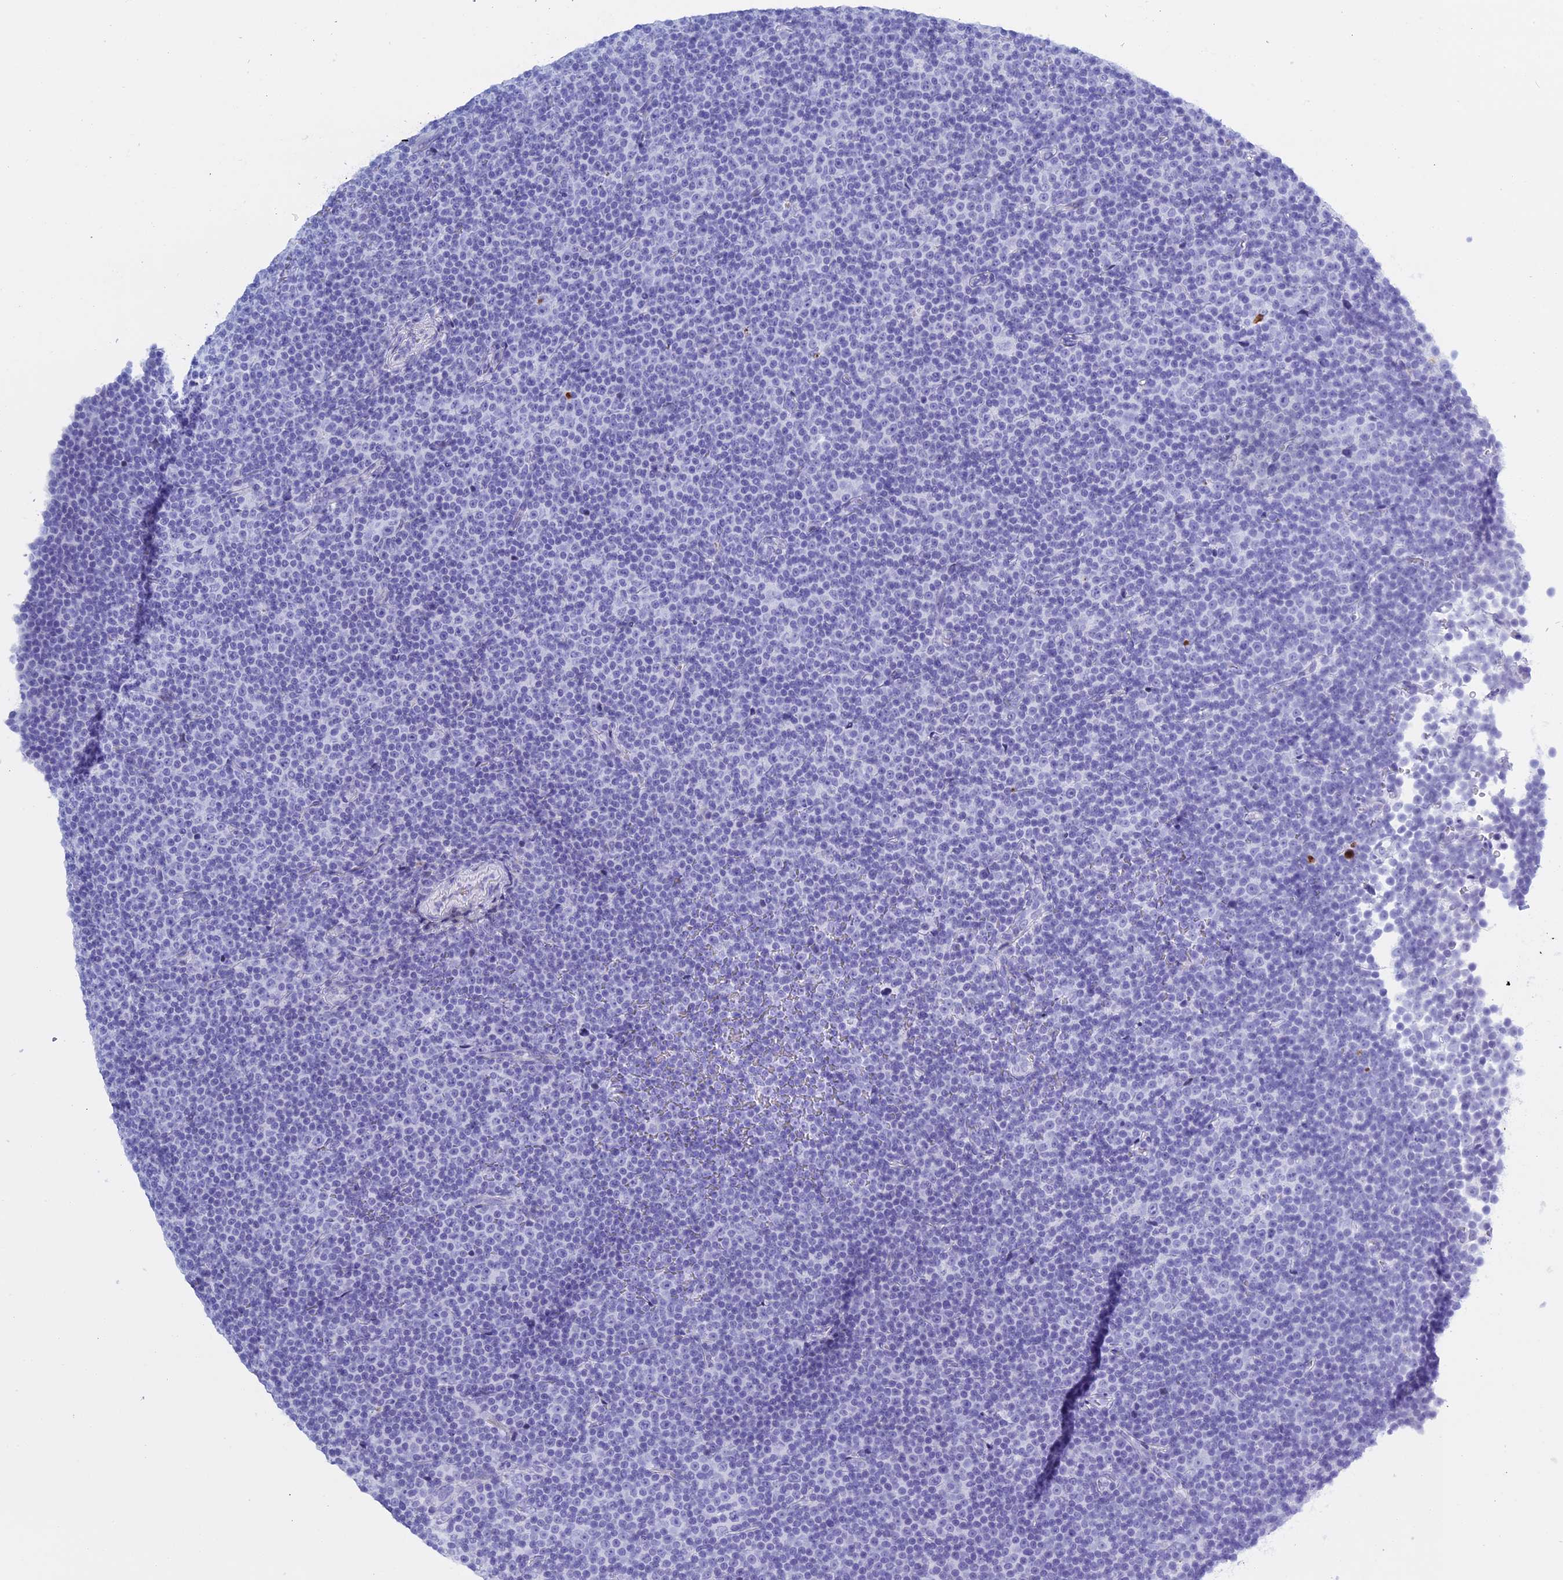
{"staining": {"intensity": "negative", "quantity": "none", "location": "none"}, "tissue": "lymphoma", "cell_type": "Tumor cells", "image_type": "cancer", "snomed": [{"axis": "morphology", "description": "Malignant lymphoma, non-Hodgkin's type, Low grade"}, {"axis": "topography", "description": "Lymph node"}], "caption": "Histopathology image shows no significant protein positivity in tumor cells of lymphoma.", "gene": "KCTD21", "patient": {"sex": "female", "age": 67}}